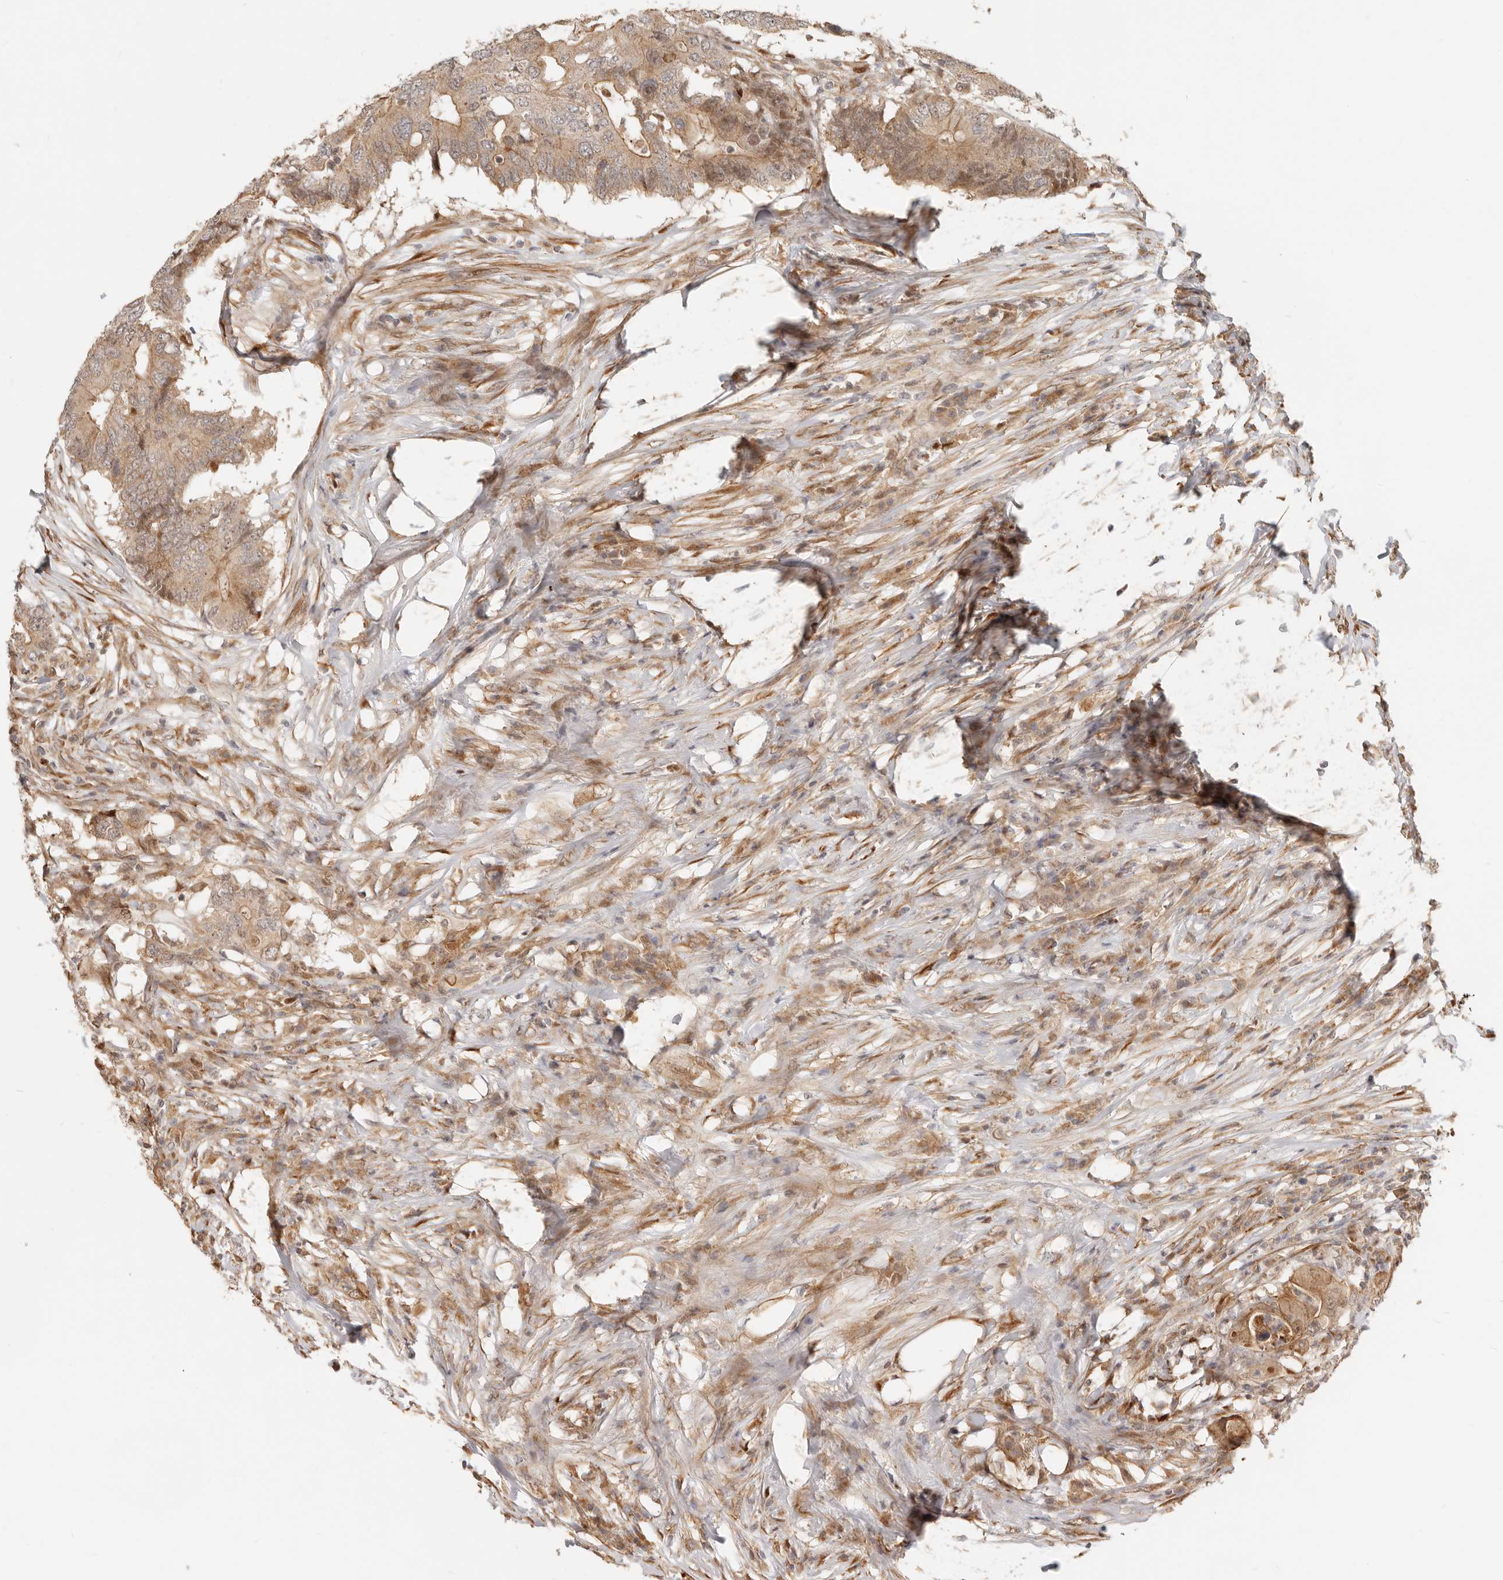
{"staining": {"intensity": "moderate", "quantity": ">75%", "location": "cytoplasmic/membranous"}, "tissue": "colorectal cancer", "cell_type": "Tumor cells", "image_type": "cancer", "snomed": [{"axis": "morphology", "description": "Adenocarcinoma, NOS"}, {"axis": "topography", "description": "Colon"}], "caption": "An image of human colorectal cancer (adenocarcinoma) stained for a protein demonstrates moderate cytoplasmic/membranous brown staining in tumor cells.", "gene": "TUFT1", "patient": {"sex": "male", "age": 71}}